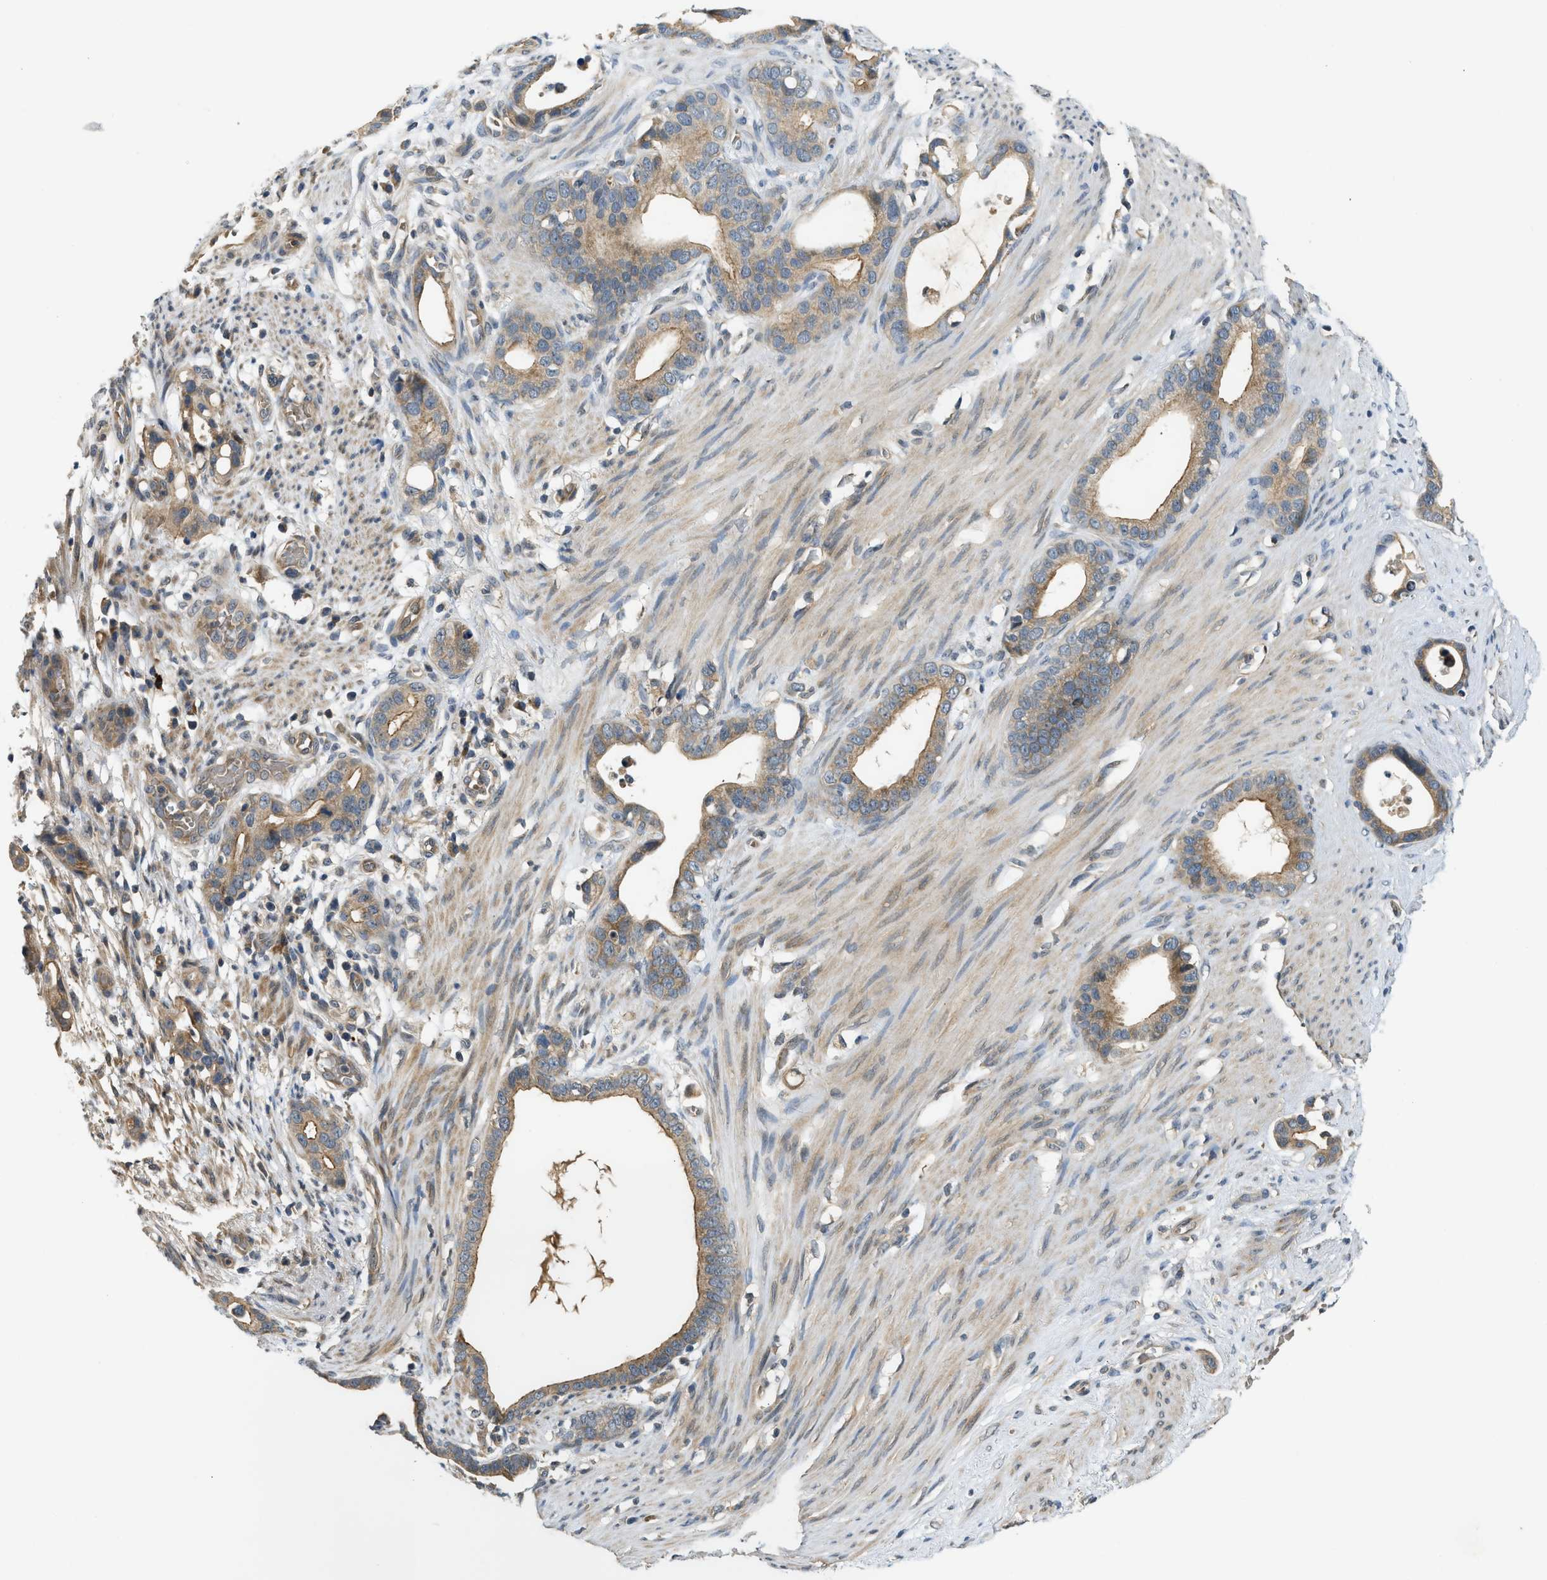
{"staining": {"intensity": "moderate", "quantity": "25%-75%", "location": "cytoplasmic/membranous"}, "tissue": "stomach cancer", "cell_type": "Tumor cells", "image_type": "cancer", "snomed": [{"axis": "morphology", "description": "Adenocarcinoma, NOS"}, {"axis": "topography", "description": "Stomach"}], "caption": "Stomach adenocarcinoma stained with IHC exhibits moderate cytoplasmic/membranous staining in approximately 25%-75% of tumor cells.", "gene": "ADCY8", "patient": {"sex": "female", "age": 75}}